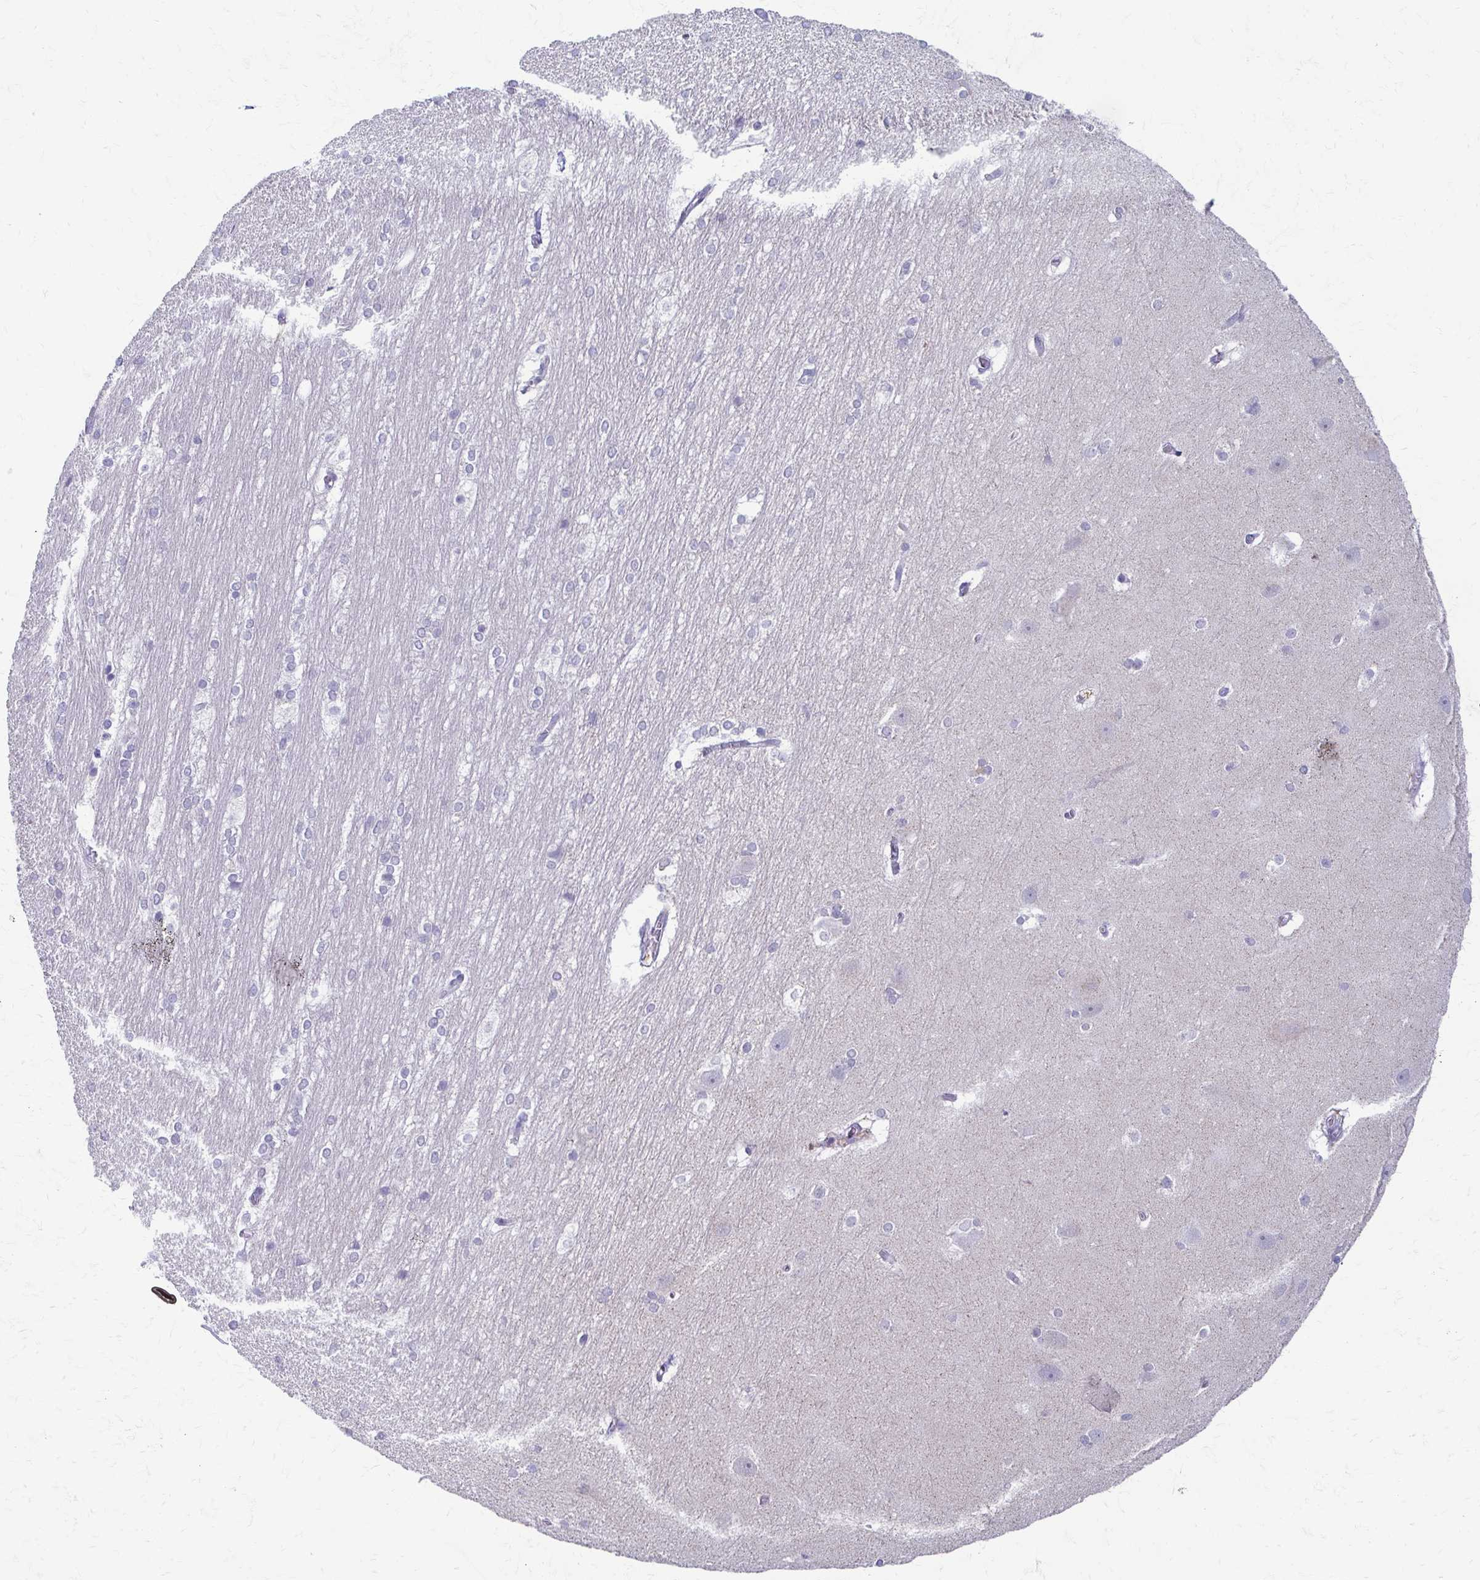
{"staining": {"intensity": "negative", "quantity": "none", "location": "none"}, "tissue": "hippocampus", "cell_type": "Glial cells", "image_type": "normal", "snomed": [{"axis": "morphology", "description": "Normal tissue, NOS"}, {"axis": "topography", "description": "Cerebral cortex"}, {"axis": "topography", "description": "Hippocampus"}], "caption": "Immunohistochemistry micrograph of normal human hippocampus stained for a protein (brown), which displays no staining in glial cells.", "gene": "FCGR2A", "patient": {"sex": "female", "age": 19}}